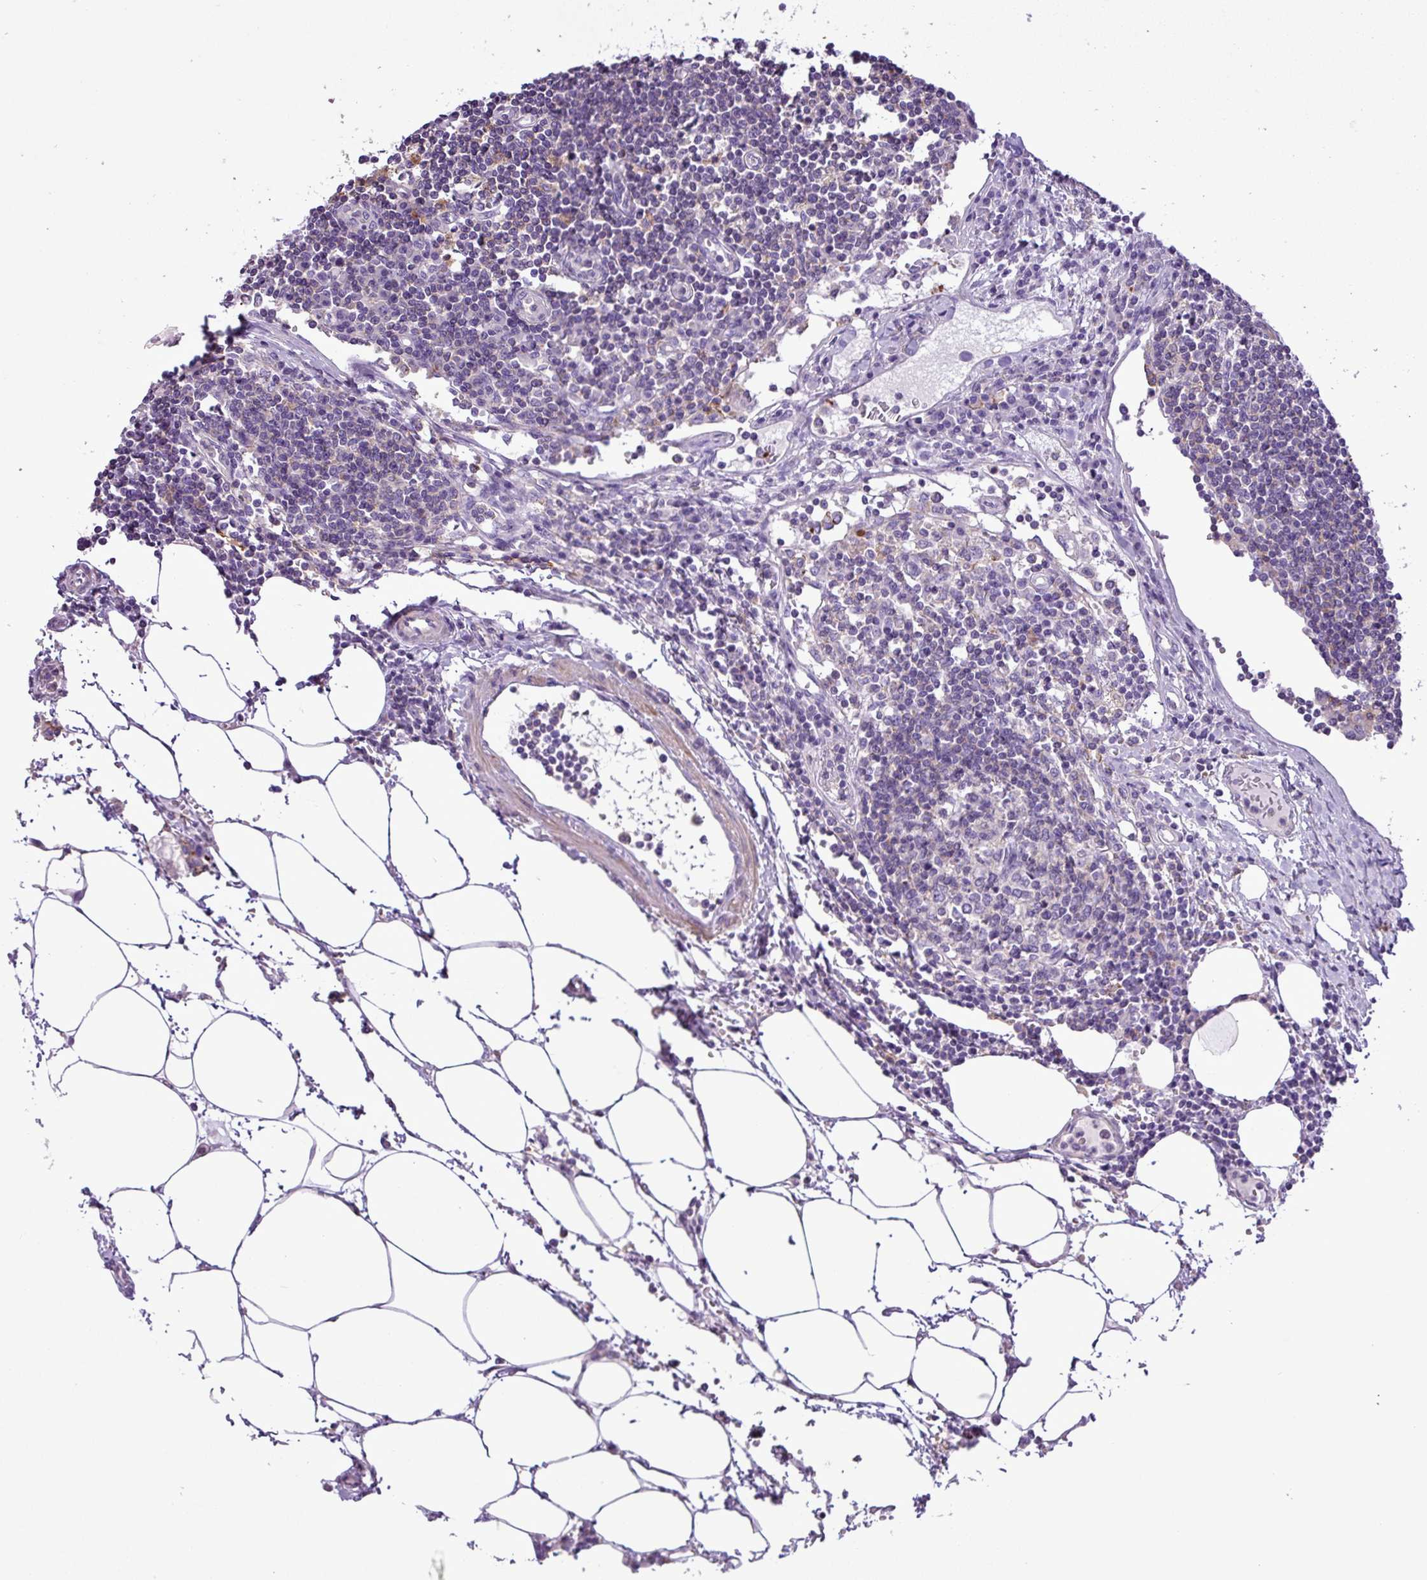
{"staining": {"intensity": "negative", "quantity": "none", "location": "none"}, "tissue": "lymph node", "cell_type": "Germinal center cells", "image_type": "normal", "snomed": [{"axis": "morphology", "description": "Adenocarcinoma, NOS"}, {"axis": "topography", "description": "Lymph node"}], "caption": "Lymph node stained for a protein using immunohistochemistry (IHC) reveals no staining germinal center cells.", "gene": "ZNF334", "patient": {"sex": "female", "age": 62}}